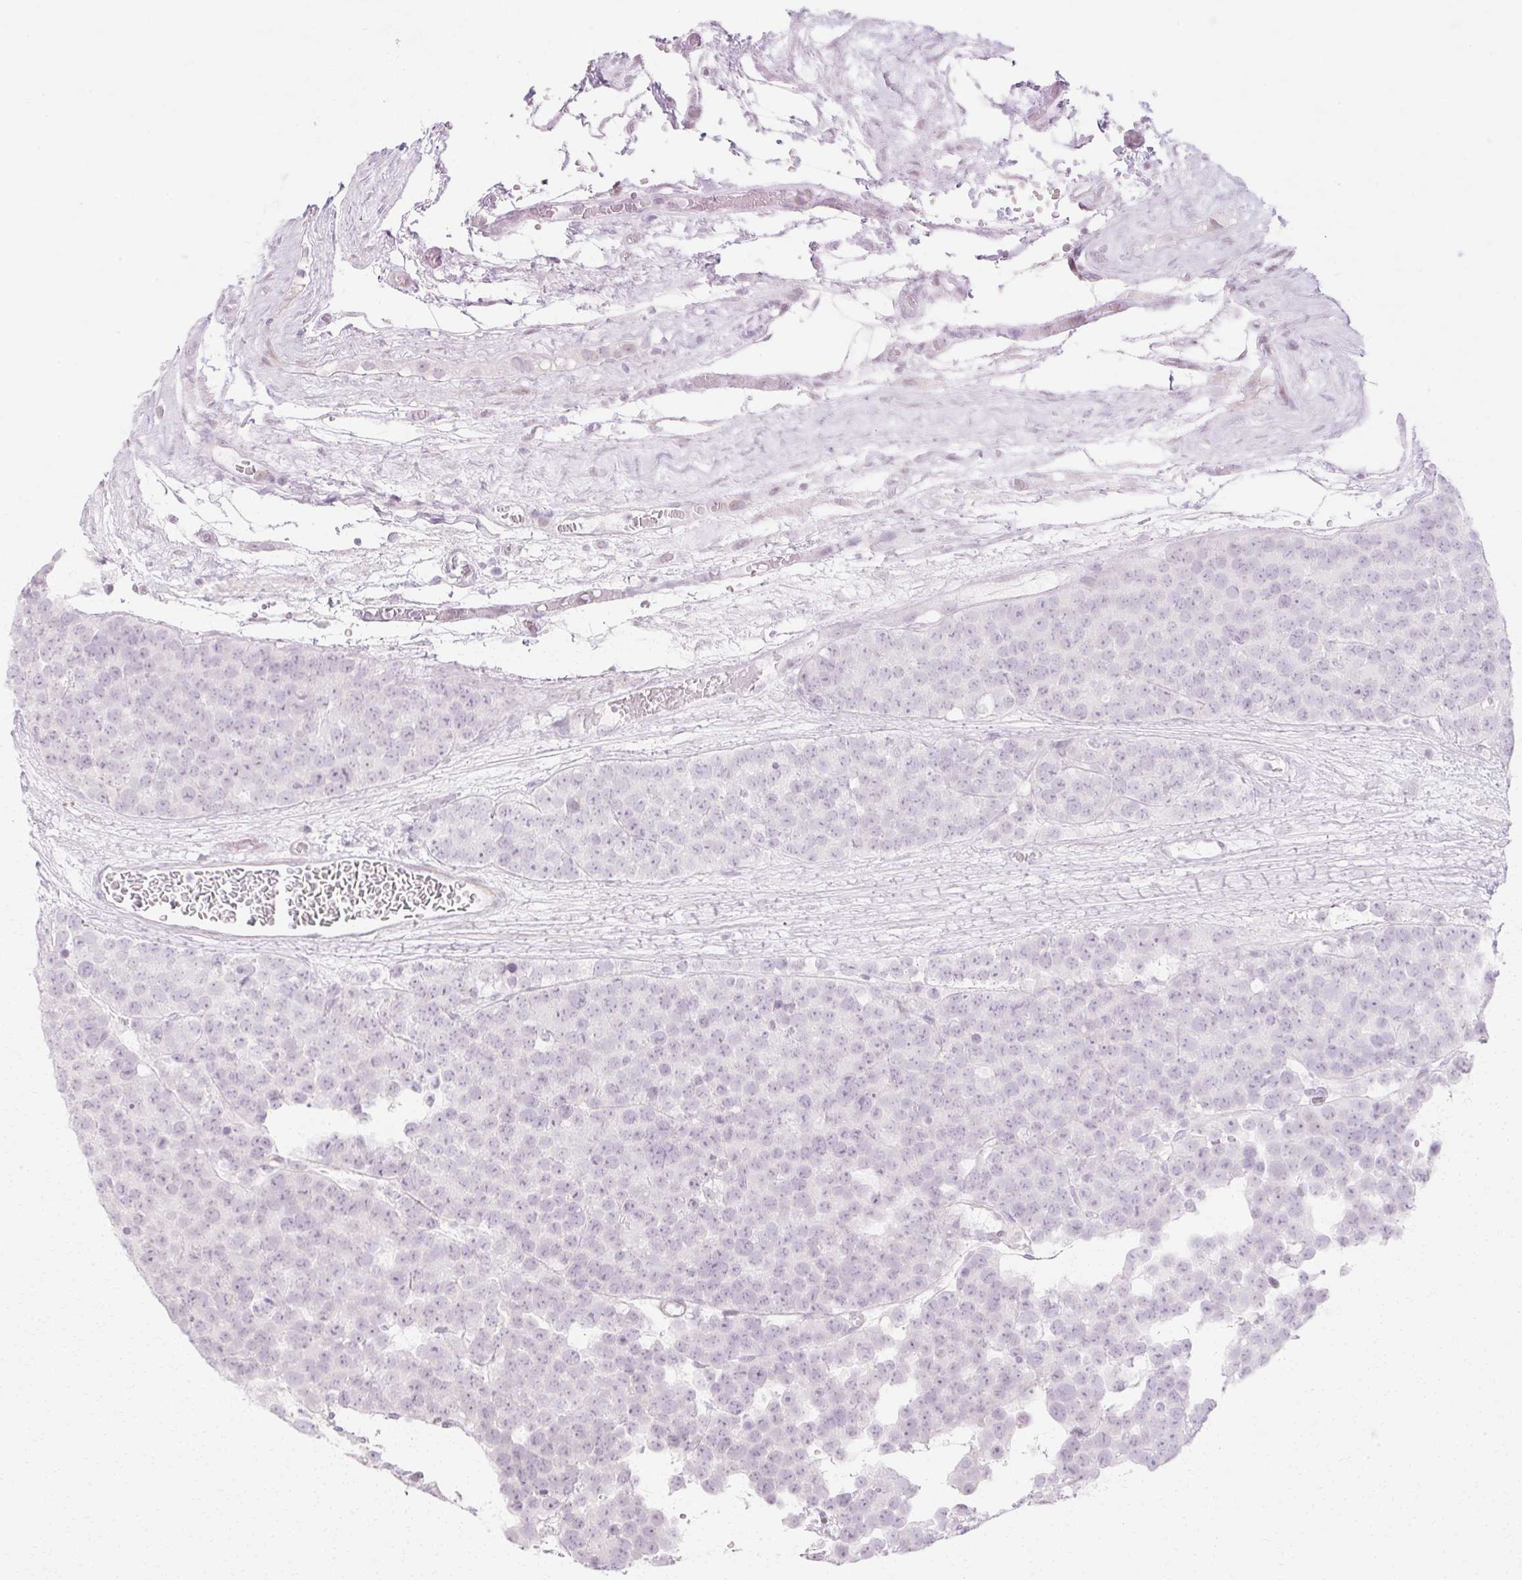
{"staining": {"intensity": "negative", "quantity": "none", "location": "none"}, "tissue": "testis cancer", "cell_type": "Tumor cells", "image_type": "cancer", "snomed": [{"axis": "morphology", "description": "Seminoma, NOS"}, {"axis": "topography", "description": "Testis"}], "caption": "Immunohistochemistry image of human testis cancer (seminoma) stained for a protein (brown), which demonstrates no expression in tumor cells.", "gene": "C3orf49", "patient": {"sex": "male", "age": 71}}